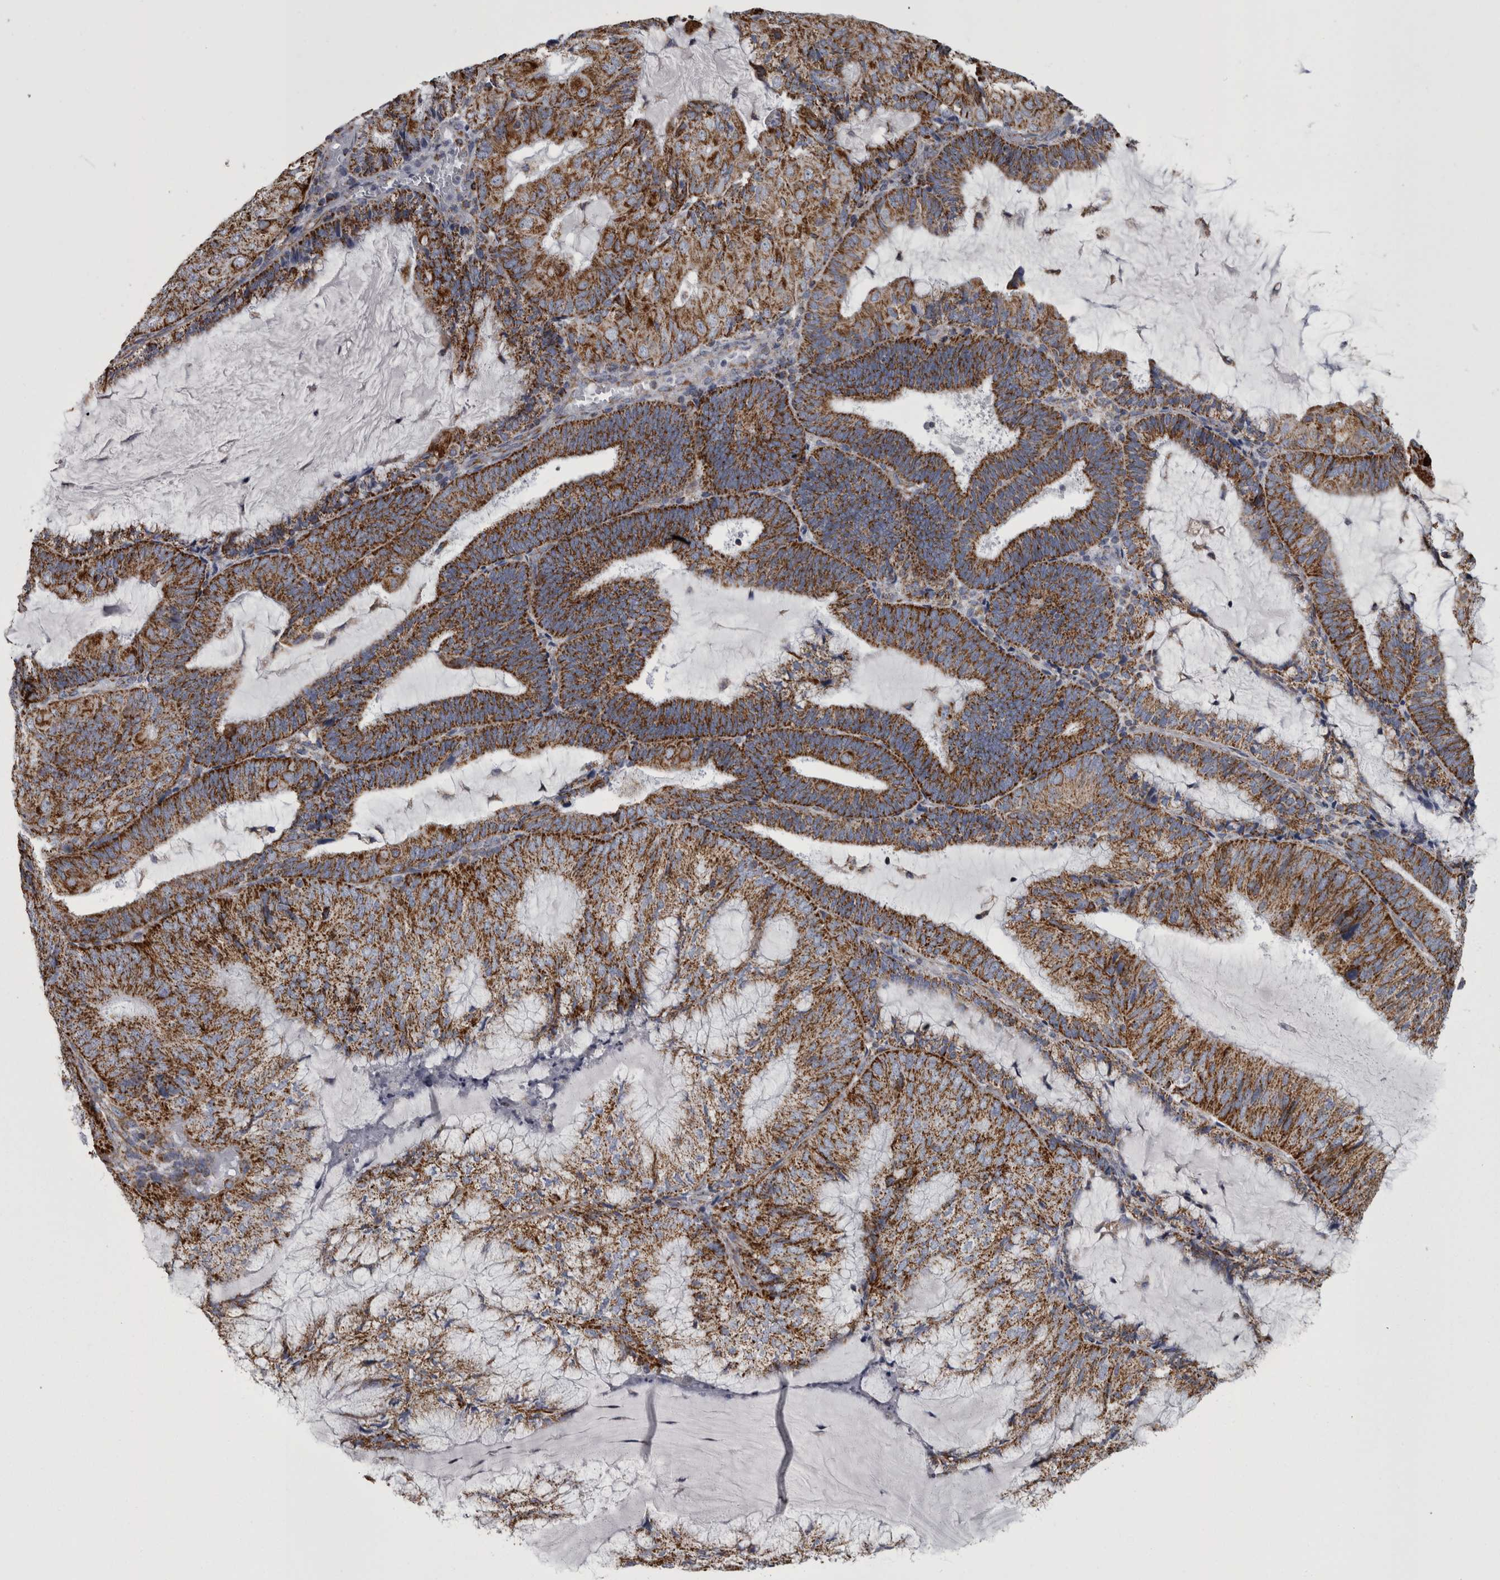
{"staining": {"intensity": "strong", "quantity": ">75%", "location": "cytoplasmic/membranous"}, "tissue": "endometrial cancer", "cell_type": "Tumor cells", "image_type": "cancer", "snomed": [{"axis": "morphology", "description": "Adenocarcinoma, NOS"}, {"axis": "topography", "description": "Endometrium"}], "caption": "IHC (DAB (3,3'-diaminobenzidine)) staining of endometrial adenocarcinoma shows strong cytoplasmic/membranous protein staining in about >75% of tumor cells.", "gene": "MDH2", "patient": {"sex": "female", "age": 81}}